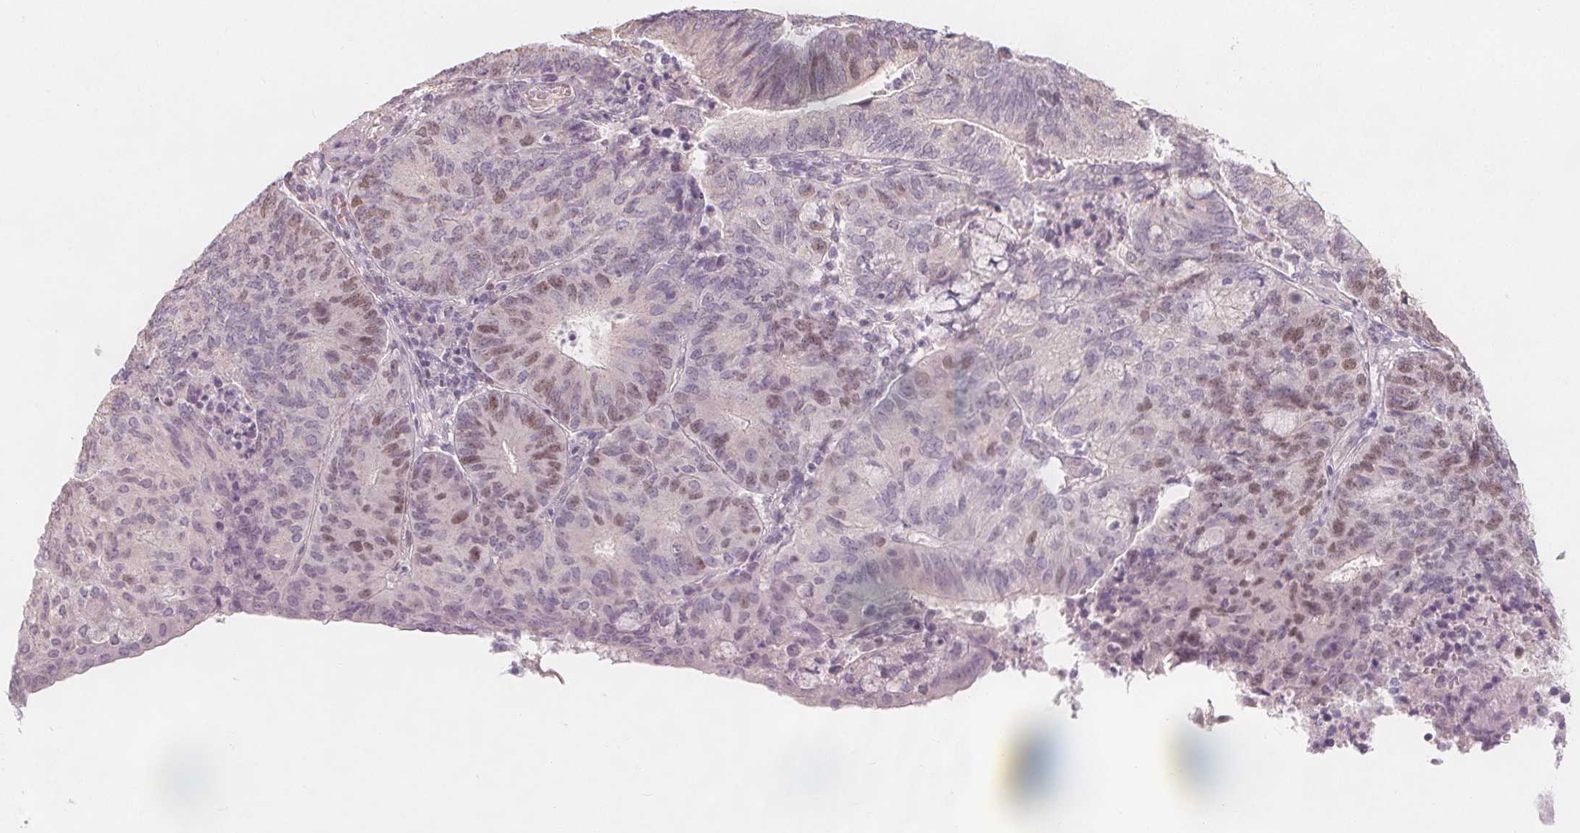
{"staining": {"intensity": "weak", "quantity": "<25%", "location": "nuclear"}, "tissue": "endometrial cancer", "cell_type": "Tumor cells", "image_type": "cancer", "snomed": [{"axis": "morphology", "description": "Adenocarcinoma, NOS"}, {"axis": "topography", "description": "Endometrium"}], "caption": "IHC histopathology image of human endometrial cancer (adenocarcinoma) stained for a protein (brown), which displays no expression in tumor cells. (Stains: DAB (3,3'-diaminobenzidine) immunohistochemistry (IHC) with hematoxylin counter stain, Microscopy: brightfield microscopy at high magnification).", "gene": "TIPIN", "patient": {"sex": "female", "age": 82}}